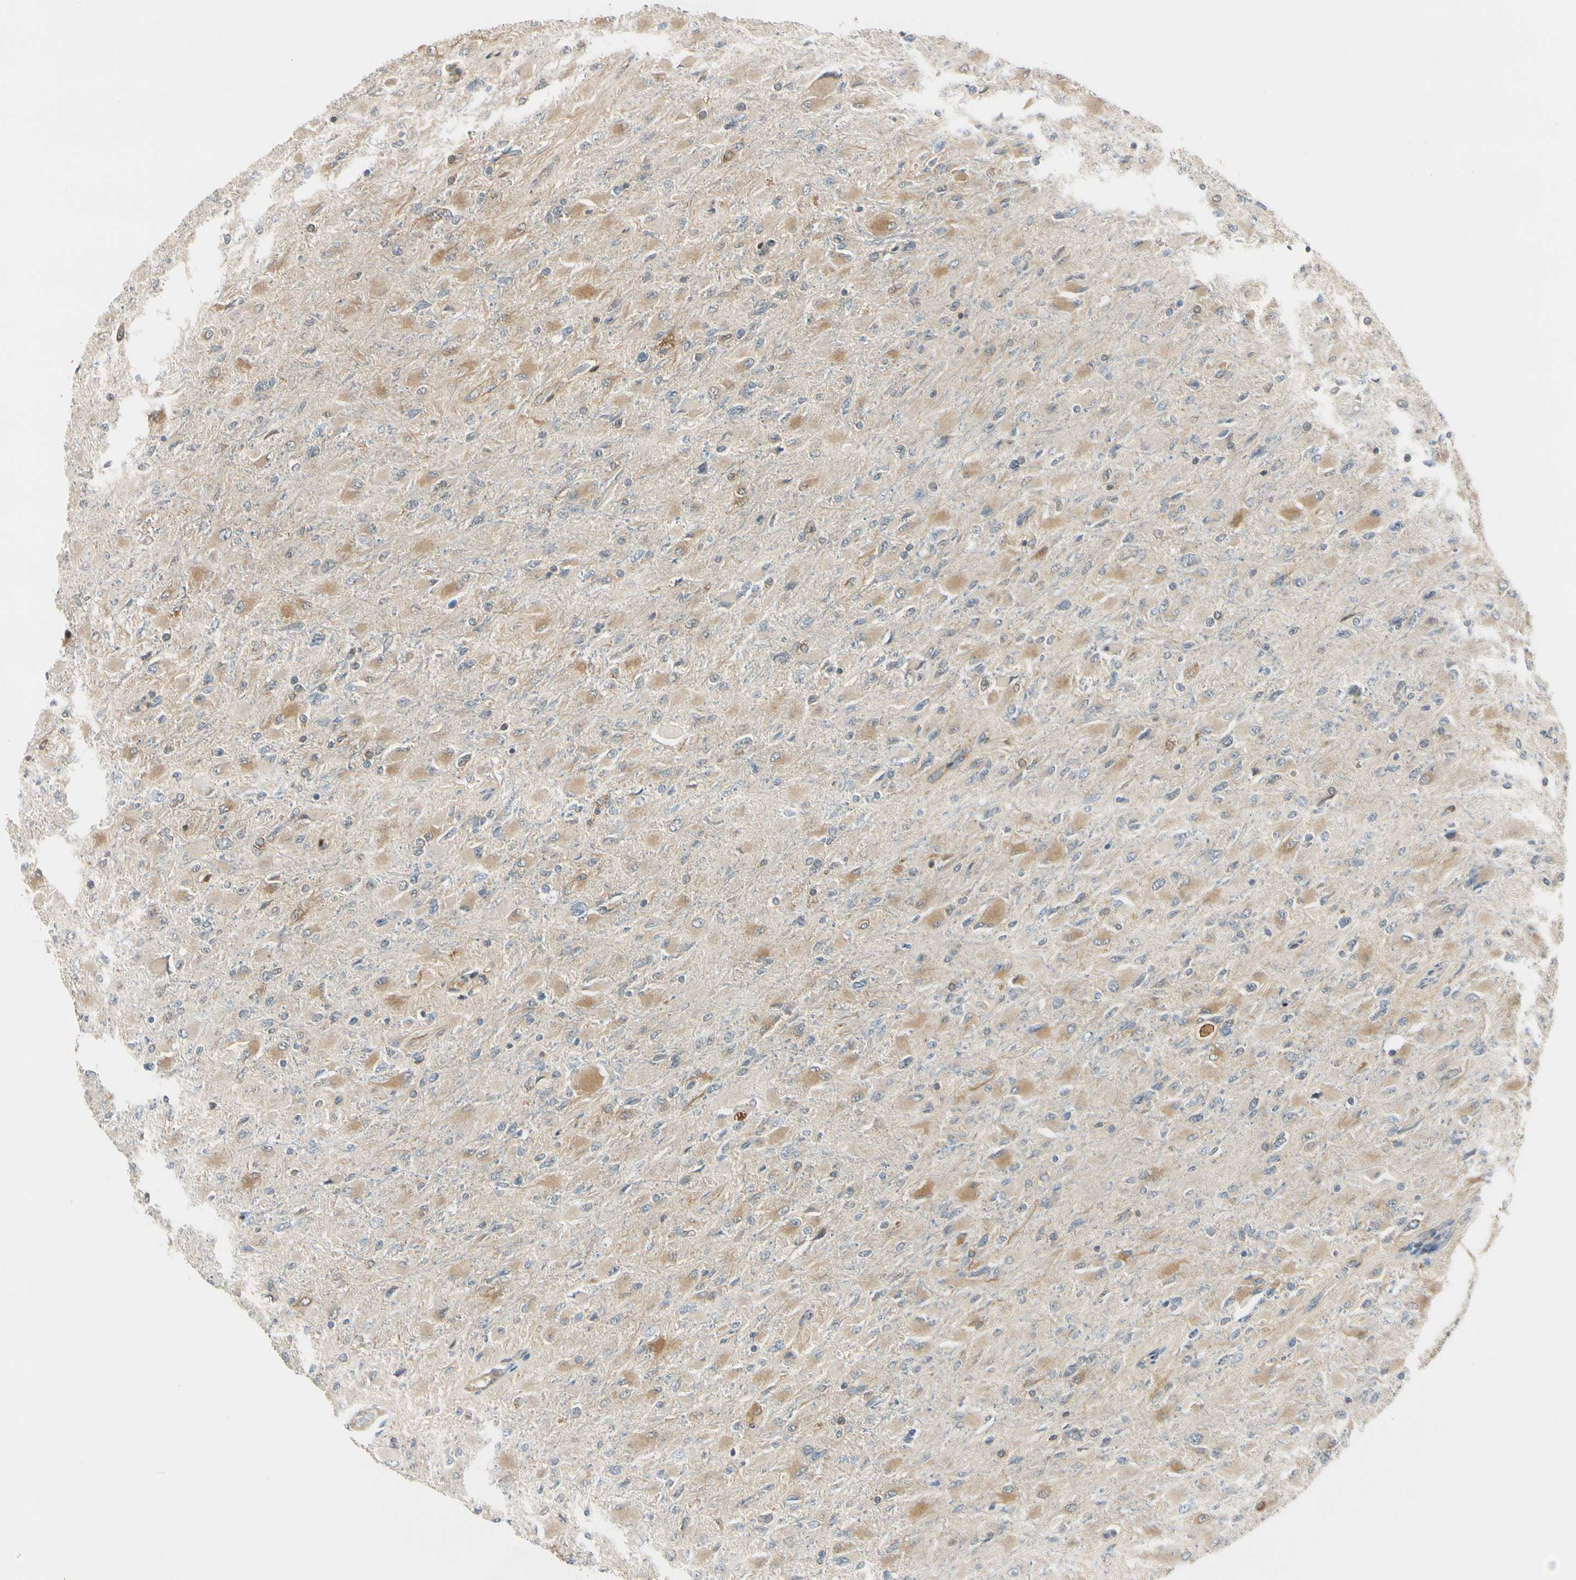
{"staining": {"intensity": "moderate", "quantity": "25%-75%", "location": "cytoplasmic/membranous"}, "tissue": "glioma", "cell_type": "Tumor cells", "image_type": "cancer", "snomed": [{"axis": "morphology", "description": "Glioma, malignant, High grade"}, {"axis": "topography", "description": "Cerebral cortex"}], "caption": "This is an image of immunohistochemistry staining of malignant glioma (high-grade), which shows moderate staining in the cytoplasmic/membranous of tumor cells.", "gene": "RASGRF1", "patient": {"sex": "female", "age": 36}}